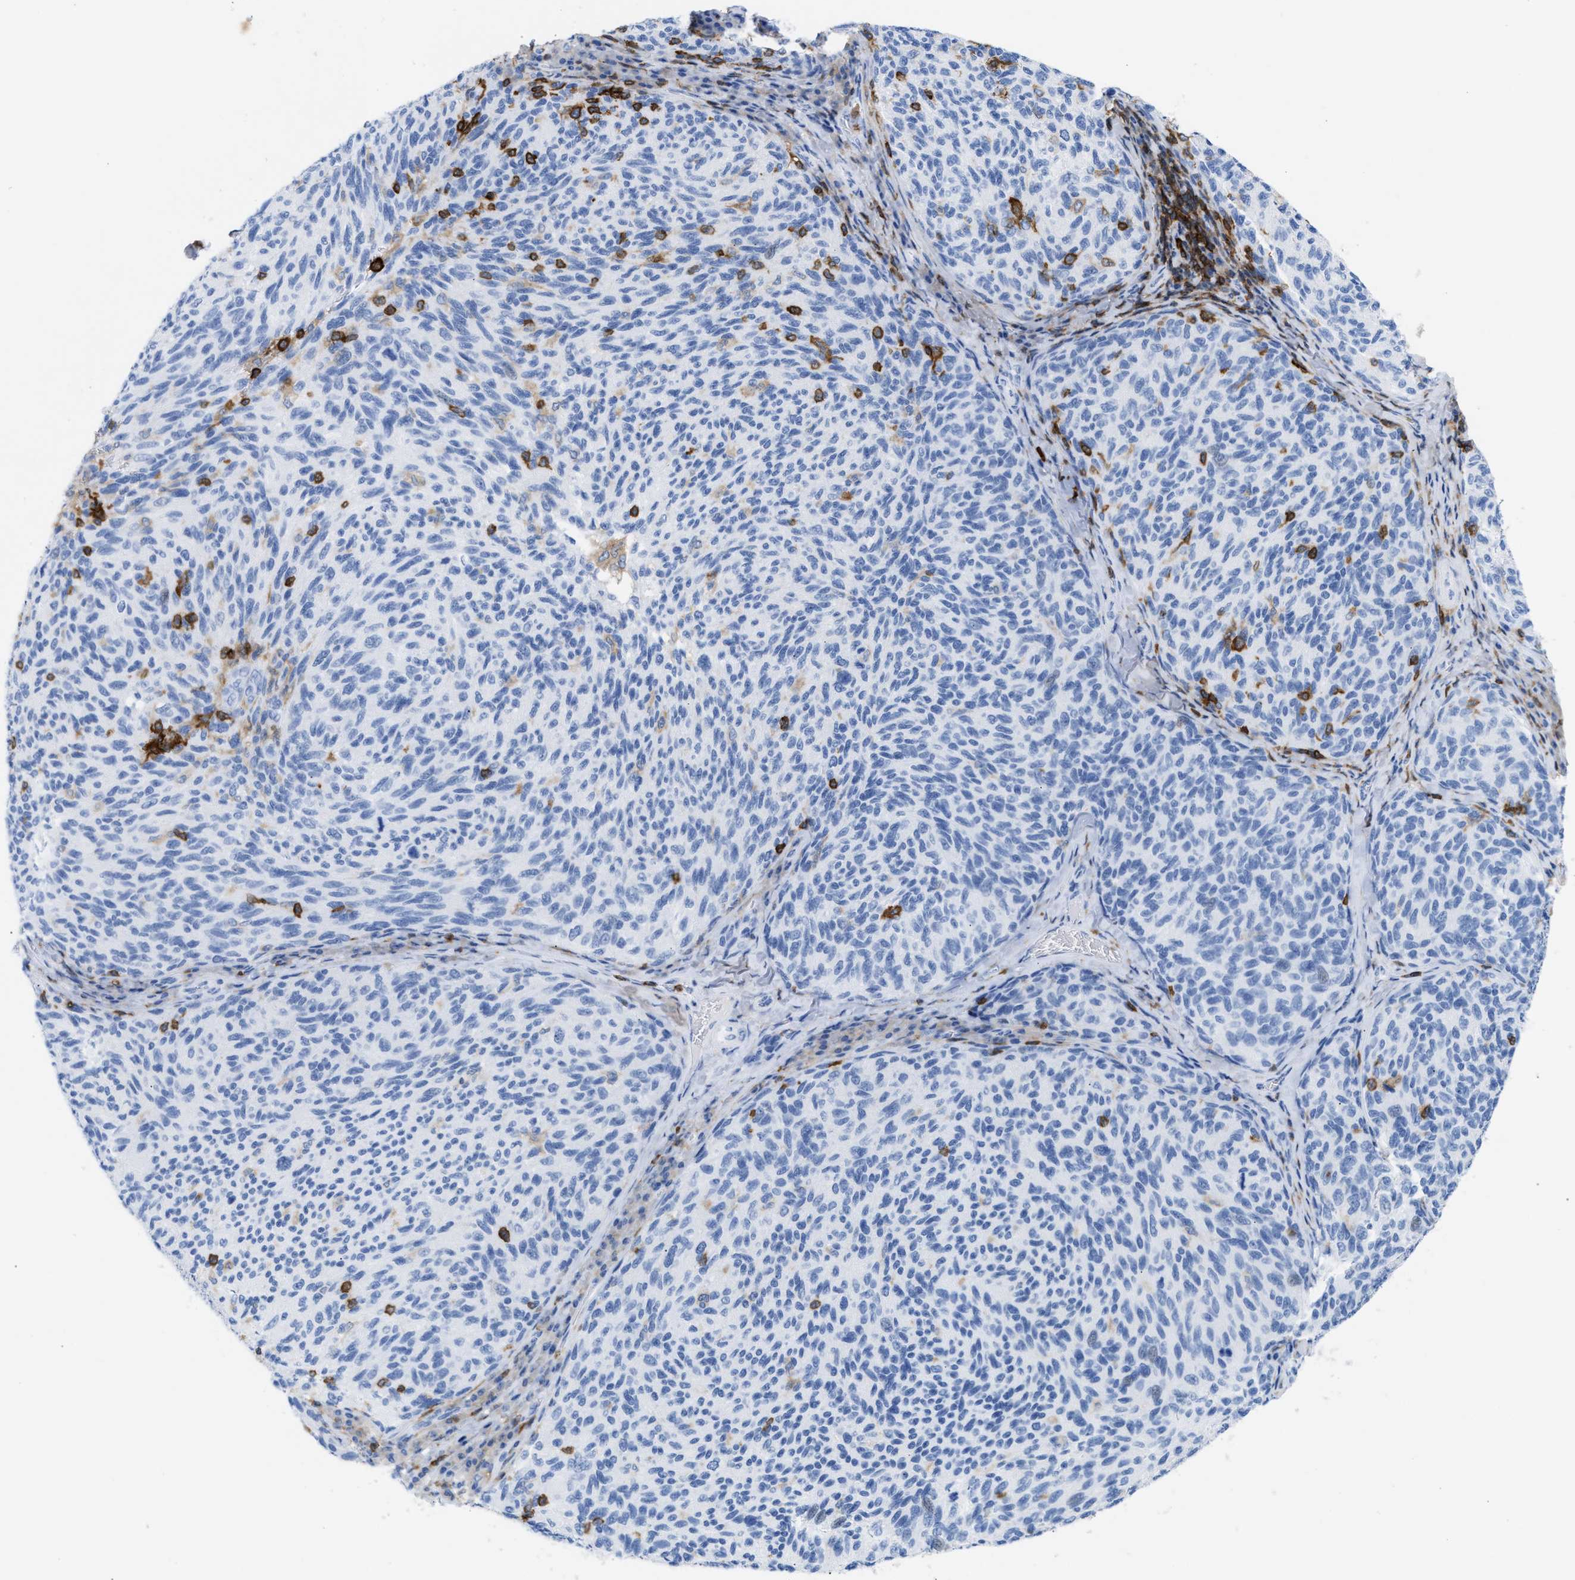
{"staining": {"intensity": "negative", "quantity": "none", "location": "none"}, "tissue": "melanoma", "cell_type": "Tumor cells", "image_type": "cancer", "snomed": [{"axis": "morphology", "description": "Malignant melanoma, NOS"}, {"axis": "topography", "description": "Skin"}], "caption": "Tumor cells are negative for brown protein staining in malignant melanoma.", "gene": "LCP1", "patient": {"sex": "female", "age": 73}}